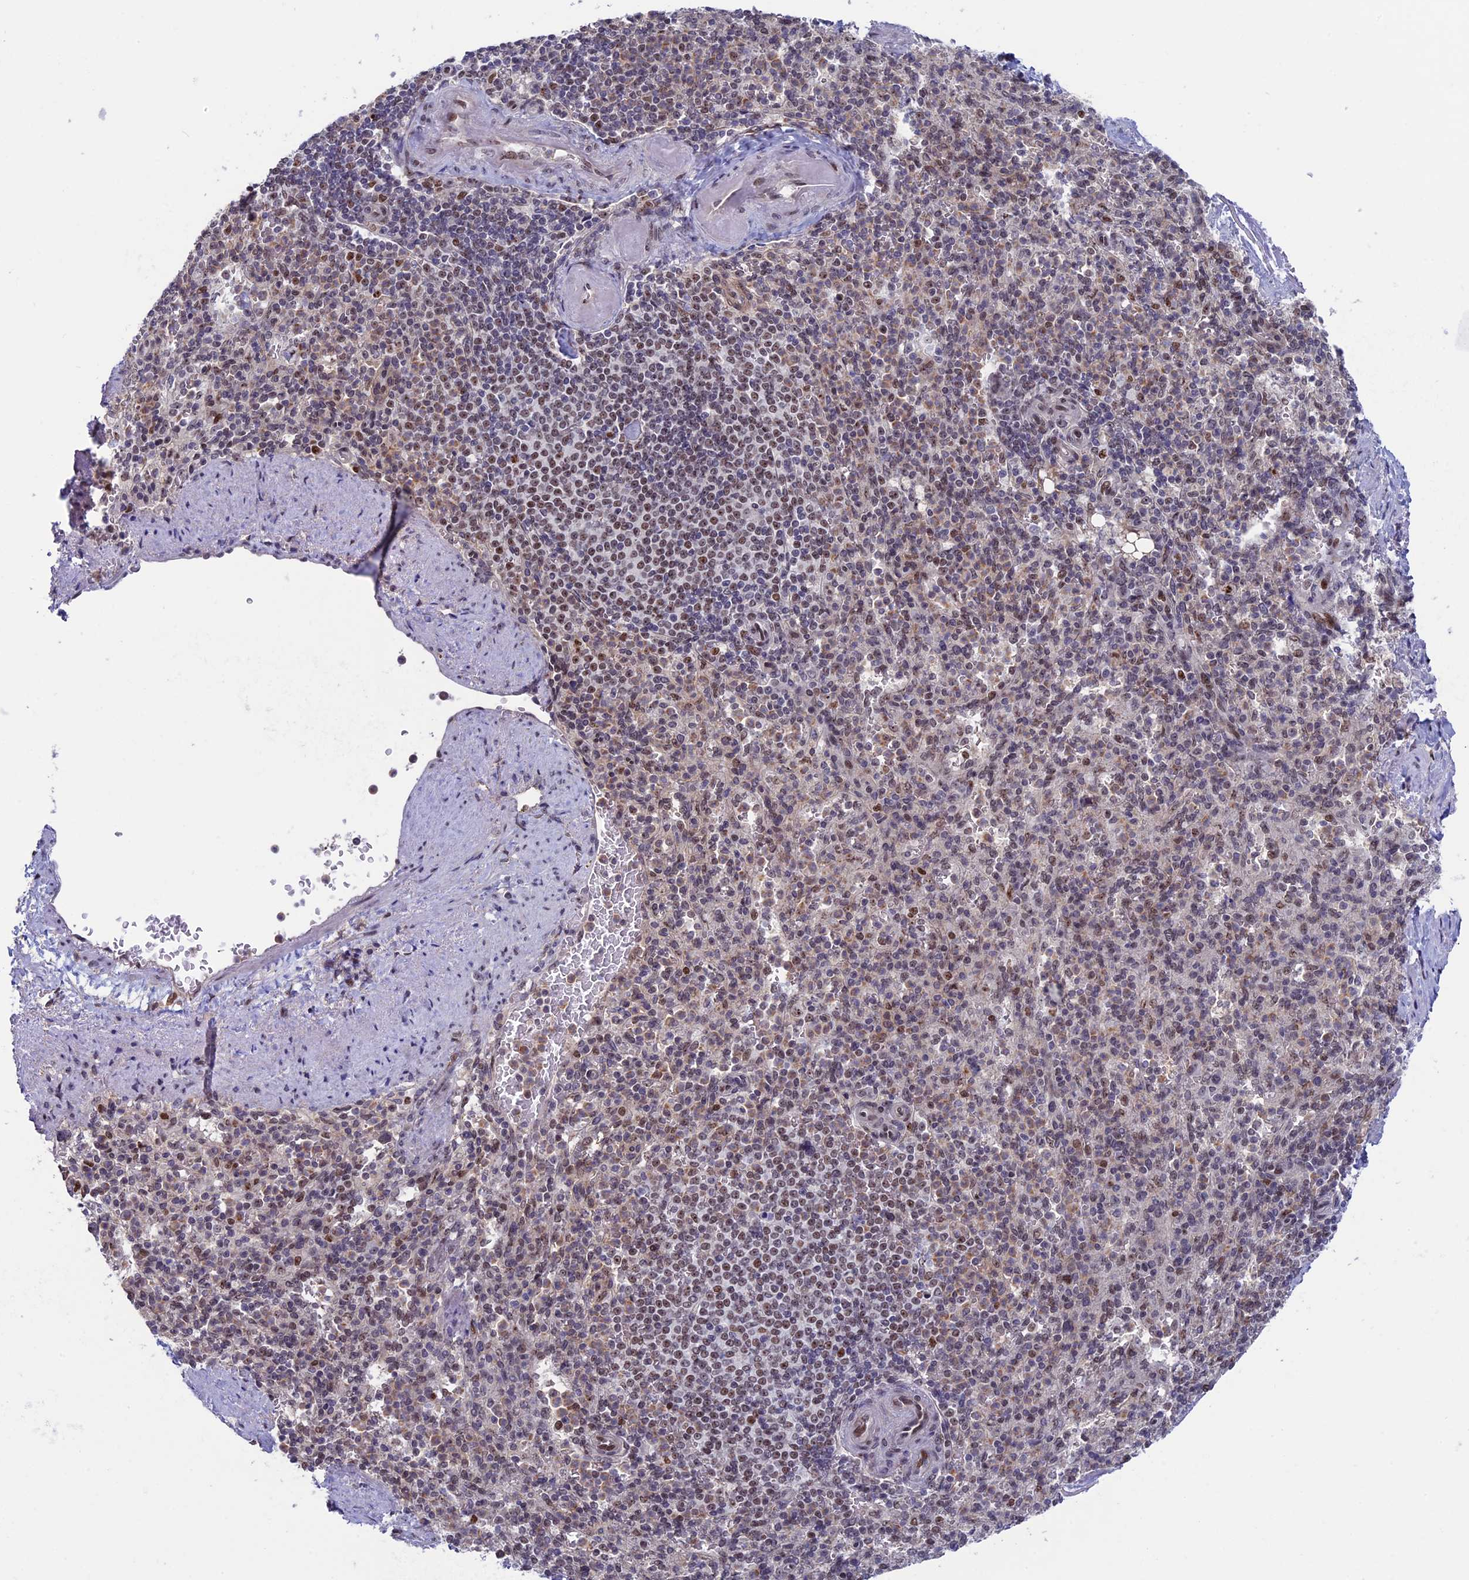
{"staining": {"intensity": "weak", "quantity": "<25%", "location": "nuclear"}, "tissue": "spleen", "cell_type": "Cells in red pulp", "image_type": "normal", "snomed": [{"axis": "morphology", "description": "Normal tissue, NOS"}, {"axis": "topography", "description": "Spleen"}], "caption": "High magnification brightfield microscopy of benign spleen stained with DAB (3,3'-diaminobenzidine) (brown) and counterstained with hematoxylin (blue): cells in red pulp show no significant staining.", "gene": "CCDC86", "patient": {"sex": "female", "age": 74}}